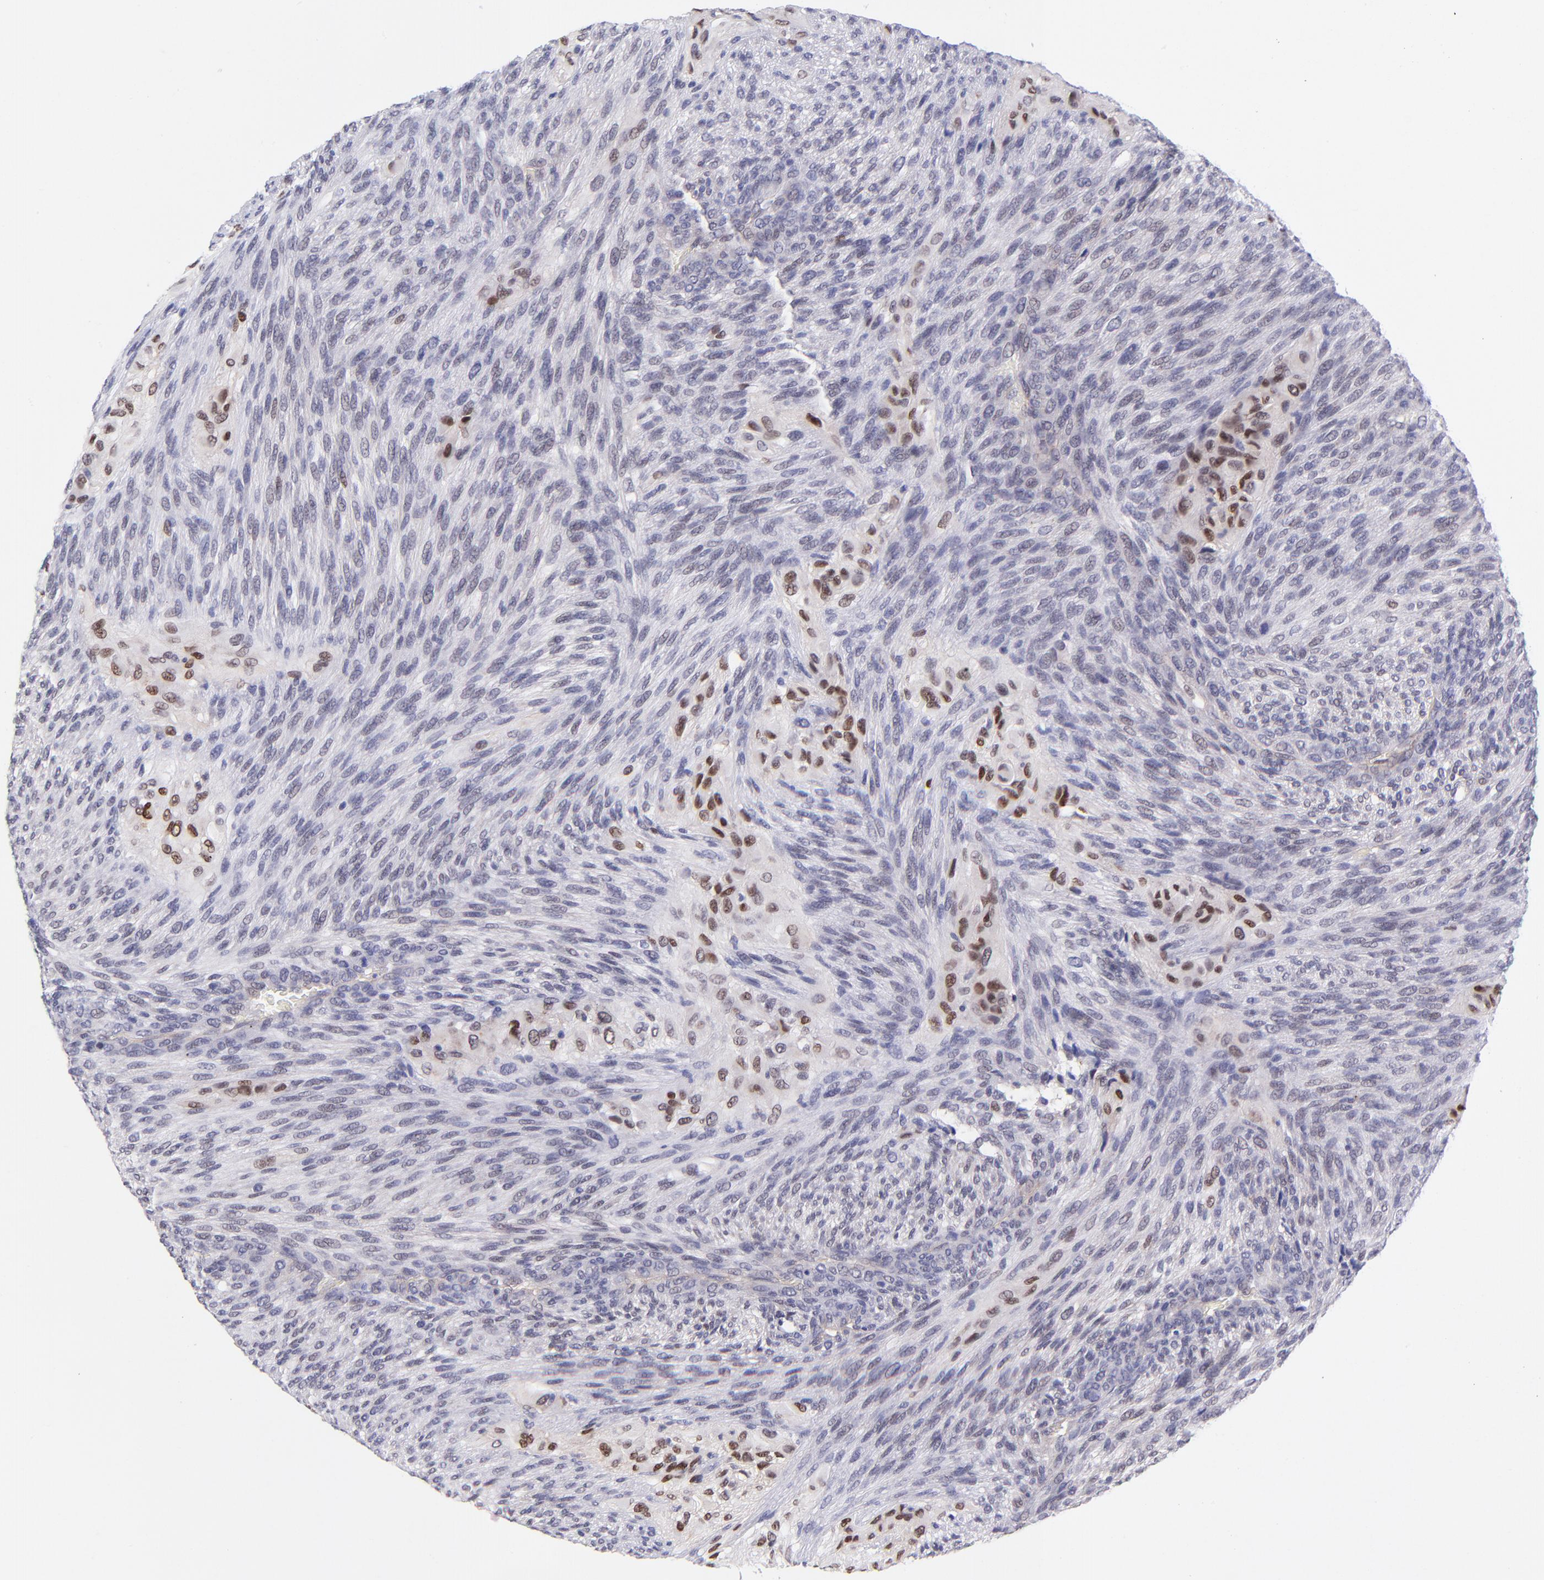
{"staining": {"intensity": "strong", "quantity": "<25%", "location": "nuclear"}, "tissue": "glioma", "cell_type": "Tumor cells", "image_type": "cancer", "snomed": [{"axis": "morphology", "description": "Glioma, malignant, High grade"}, {"axis": "topography", "description": "Cerebral cortex"}], "caption": "Immunohistochemical staining of malignant high-grade glioma exhibits medium levels of strong nuclear positivity in about <25% of tumor cells. Nuclei are stained in blue.", "gene": "SOX6", "patient": {"sex": "female", "age": 55}}